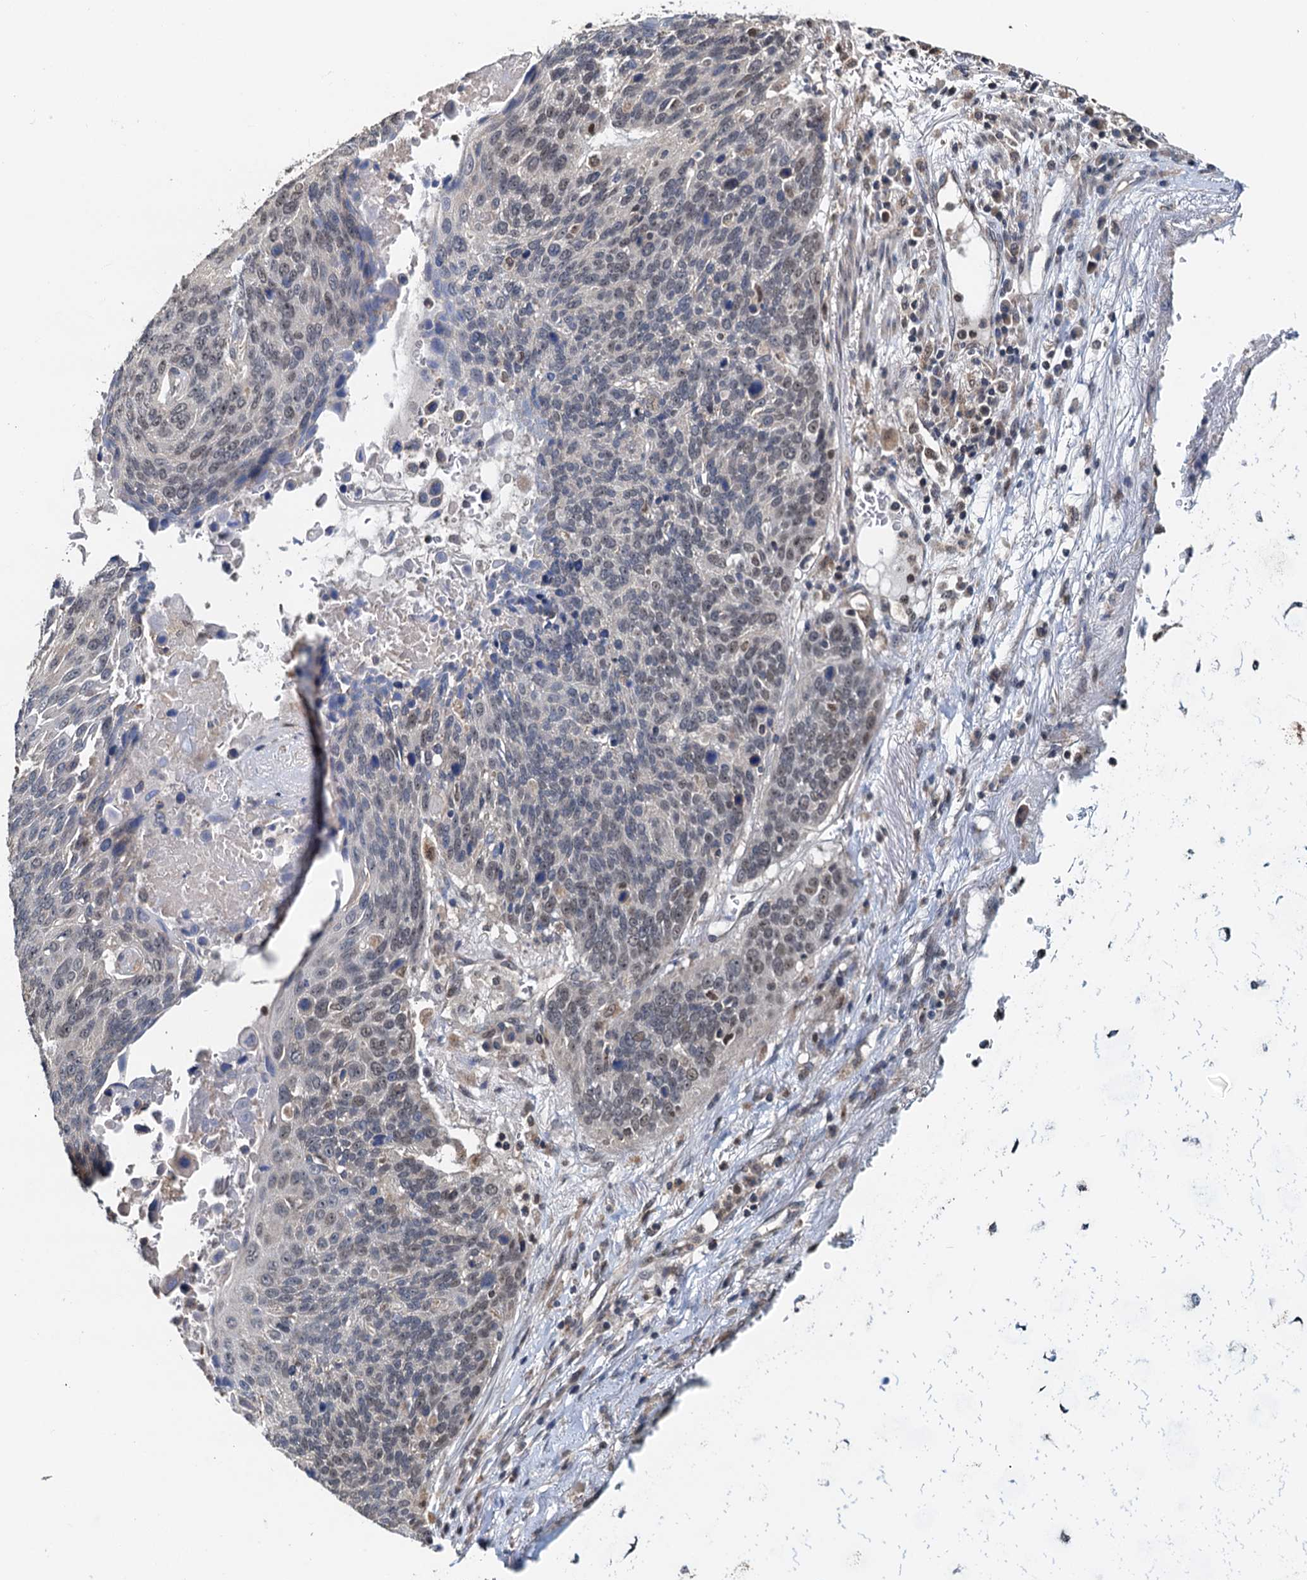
{"staining": {"intensity": "weak", "quantity": "25%-75%", "location": "nuclear"}, "tissue": "lung cancer", "cell_type": "Tumor cells", "image_type": "cancer", "snomed": [{"axis": "morphology", "description": "Squamous cell carcinoma, NOS"}, {"axis": "topography", "description": "Lung"}], "caption": "Immunohistochemical staining of human lung cancer (squamous cell carcinoma) shows low levels of weak nuclear protein staining in about 25%-75% of tumor cells.", "gene": "MCMBP", "patient": {"sex": "male", "age": 66}}